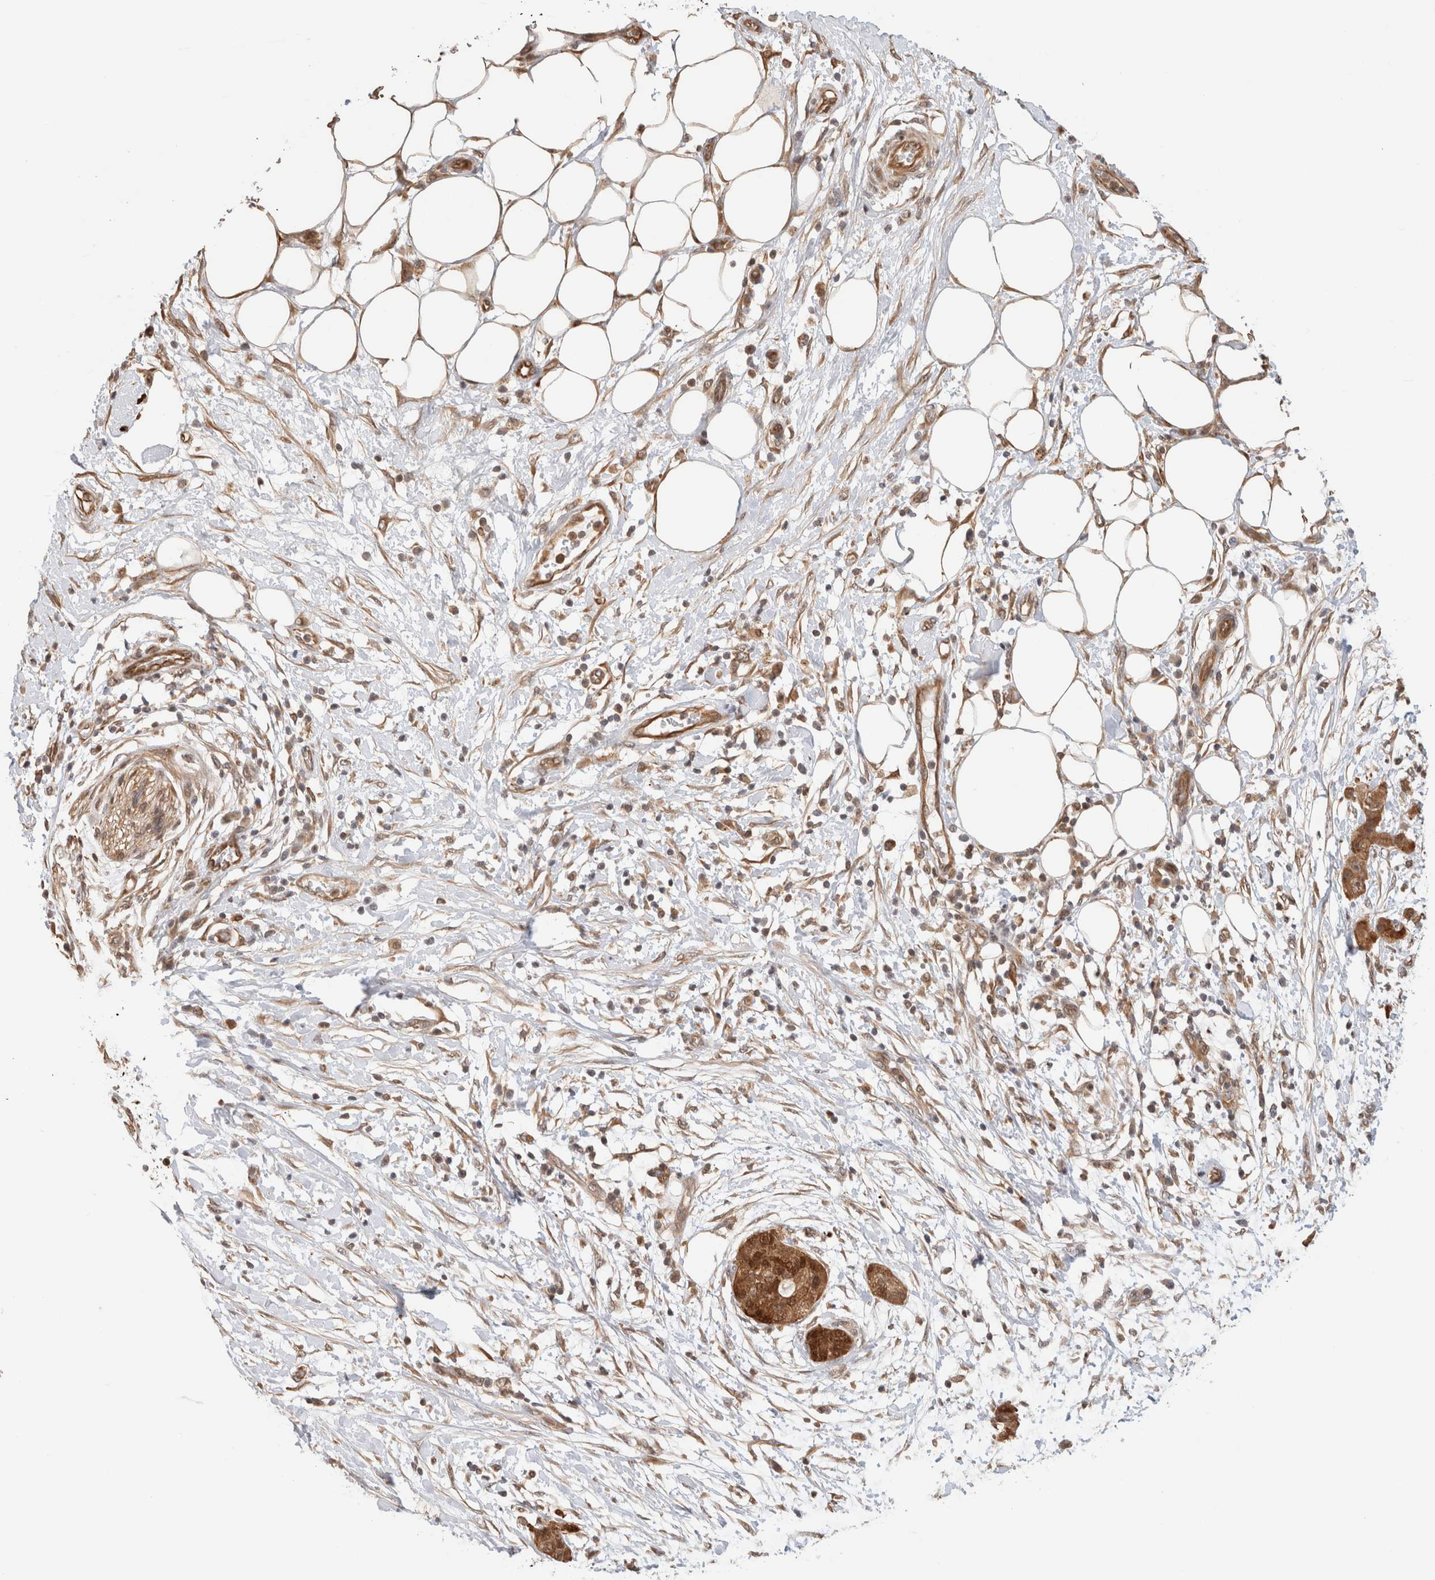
{"staining": {"intensity": "strong", "quantity": ">75%", "location": "cytoplasmic/membranous,nuclear"}, "tissue": "pancreatic cancer", "cell_type": "Tumor cells", "image_type": "cancer", "snomed": [{"axis": "morphology", "description": "Adenocarcinoma, NOS"}, {"axis": "topography", "description": "Pancreas"}], "caption": "This image exhibits IHC staining of pancreatic cancer (adenocarcinoma), with high strong cytoplasmic/membranous and nuclear staining in about >75% of tumor cells.", "gene": "OTUD6B", "patient": {"sex": "female", "age": 78}}